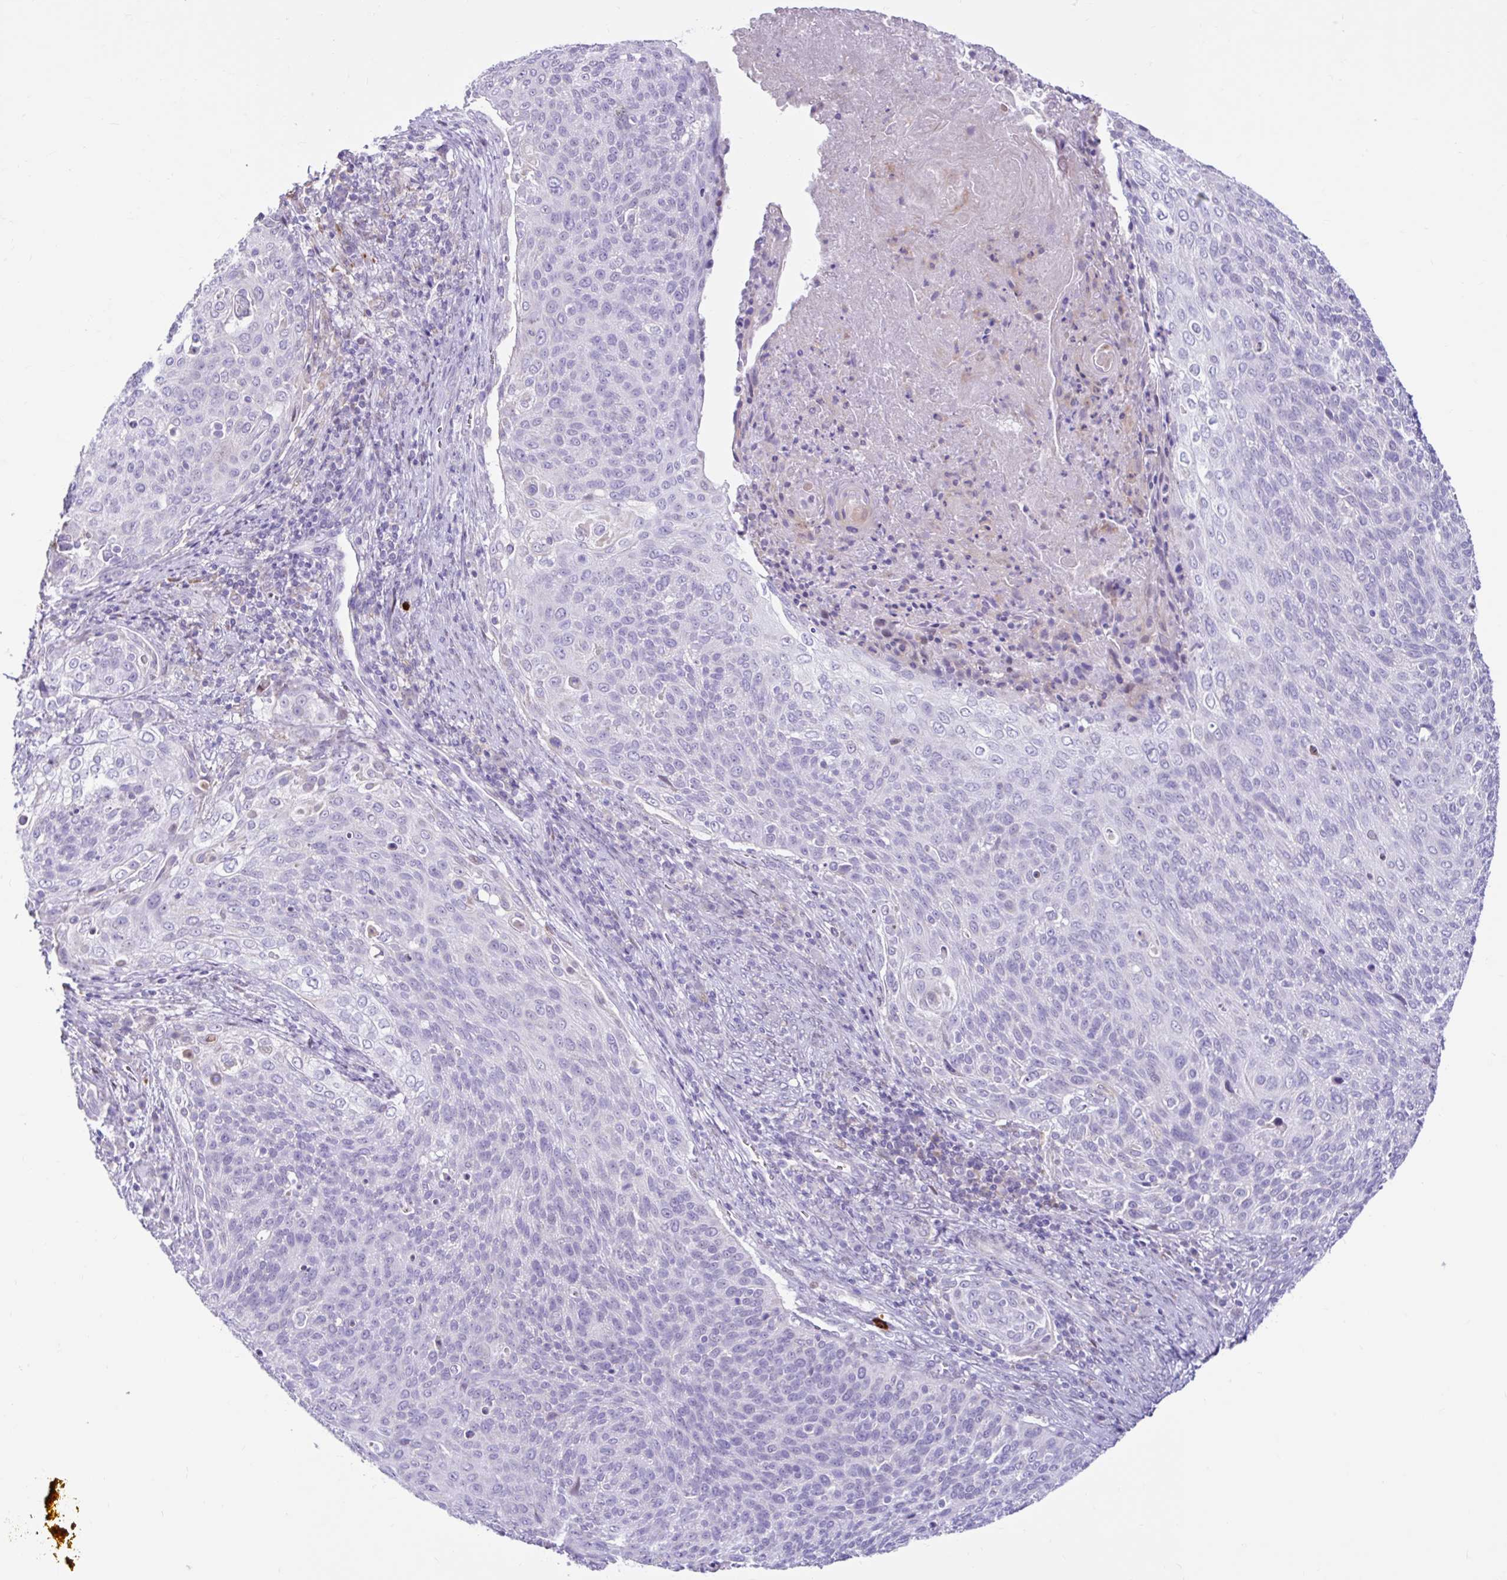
{"staining": {"intensity": "negative", "quantity": "none", "location": "none"}, "tissue": "cervical cancer", "cell_type": "Tumor cells", "image_type": "cancer", "snomed": [{"axis": "morphology", "description": "Squamous cell carcinoma, NOS"}, {"axis": "topography", "description": "Cervix"}], "caption": "A high-resolution micrograph shows immunohistochemistry staining of squamous cell carcinoma (cervical), which demonstrates no significant positivity in tumor cells. Brightfield microscopy of immunohistochemistry (IHC) stained with DAB (brown) and hematoxylin (blue), captured at high magnification.", "gene": "NHLH2", "patient": {"sex": "female", "age": 31}}